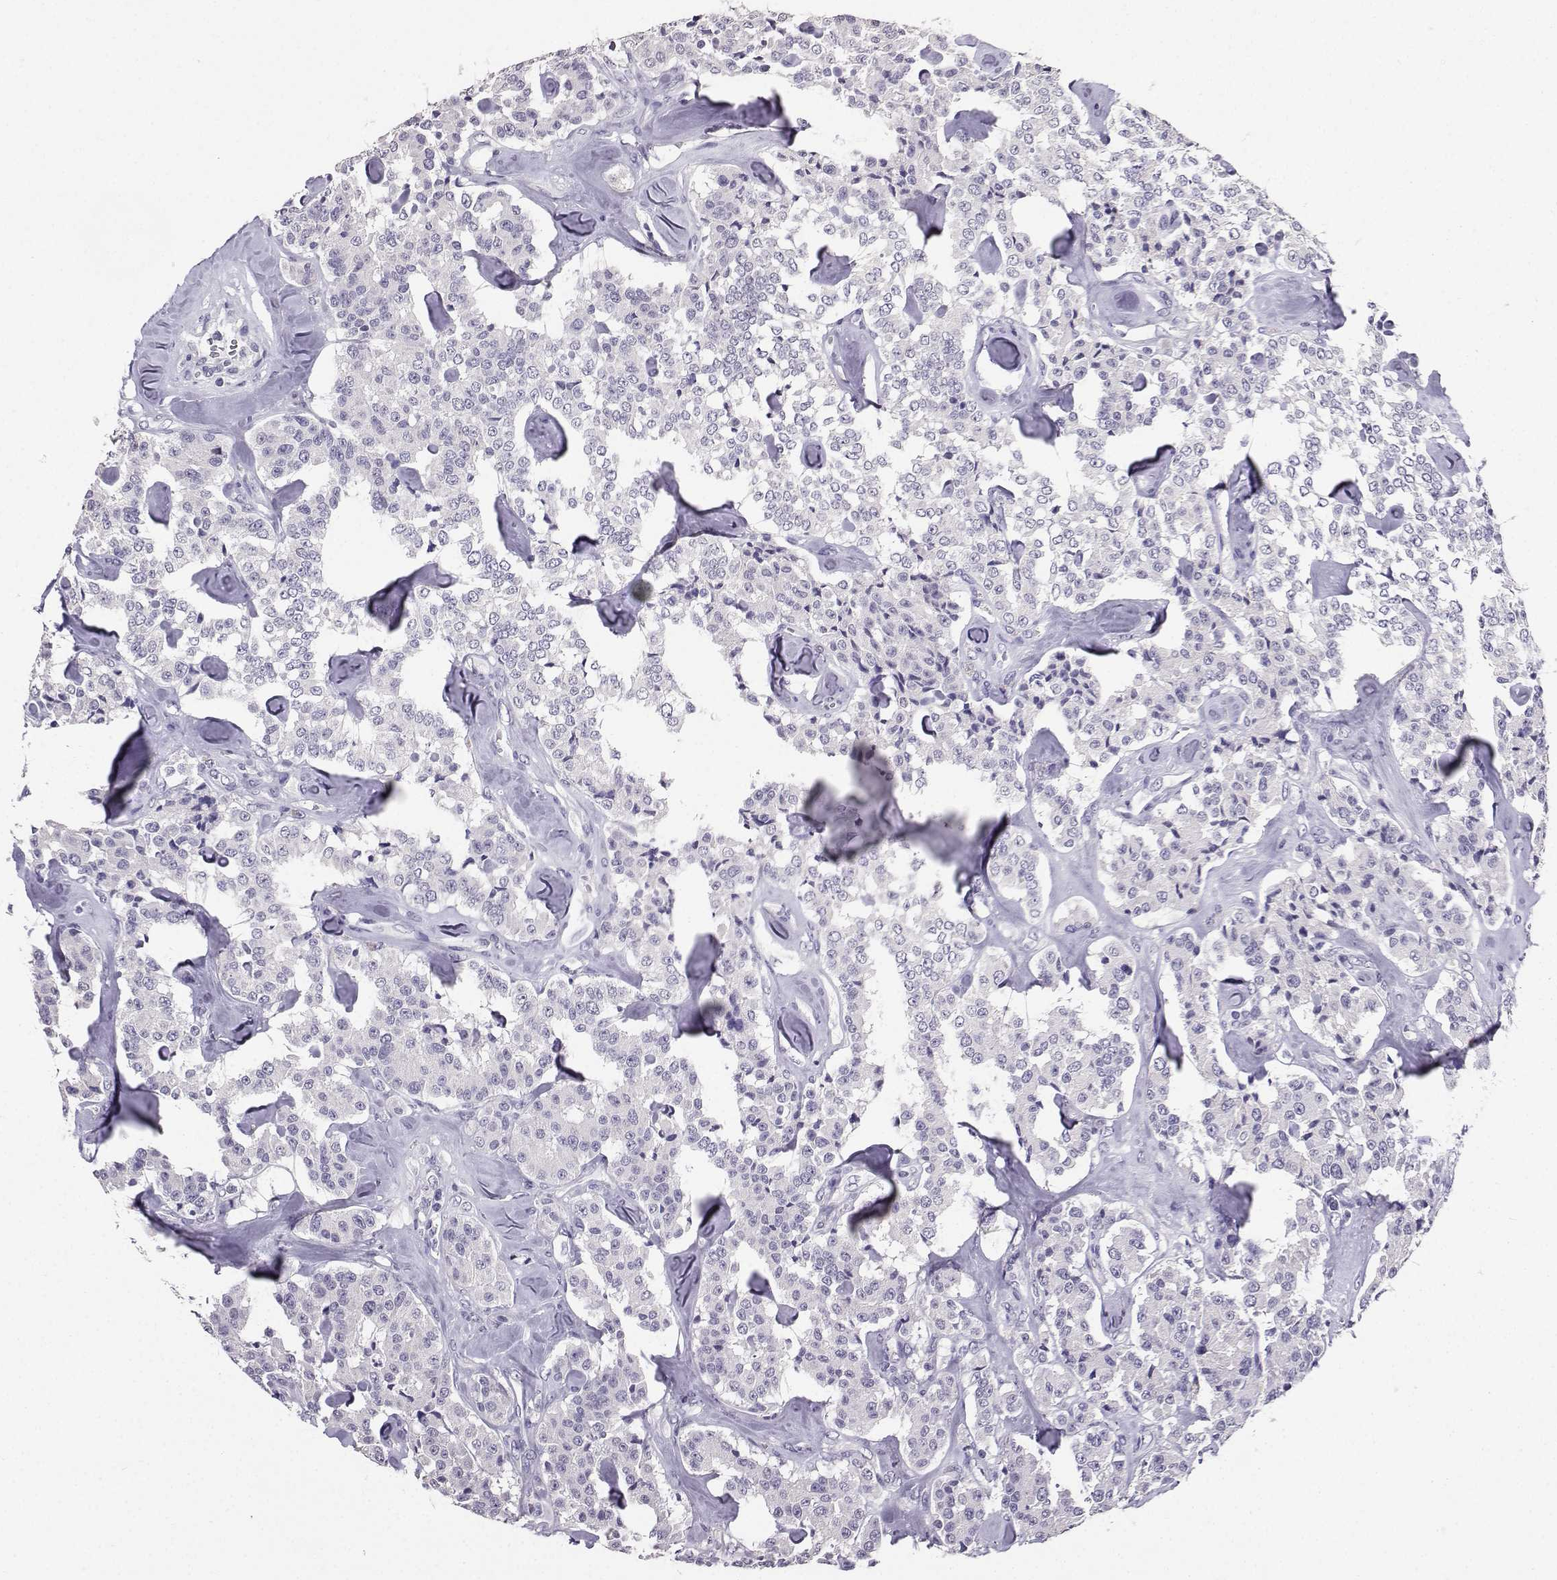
{"staining": {"intensity": "negative", "quantity": "none", "location": "none"}, "tissue": "carcinoid", "cell_type": "Tumor cells", "image_type": "cancer", "snomed": [{"axis": "morphology", "description": "Carcinoid, malignant, NOS"}, {"axis": "topography", "description": "Pancreas"}], "caption": "High magnification brightfield microscopy of carcinoid stained with DAB (brown) and counterstained with hematoxylin (blue): tumor cells show no significant expression.", "gene": "SPAG11B", "patient": {"sex": "male", "age": 41}}